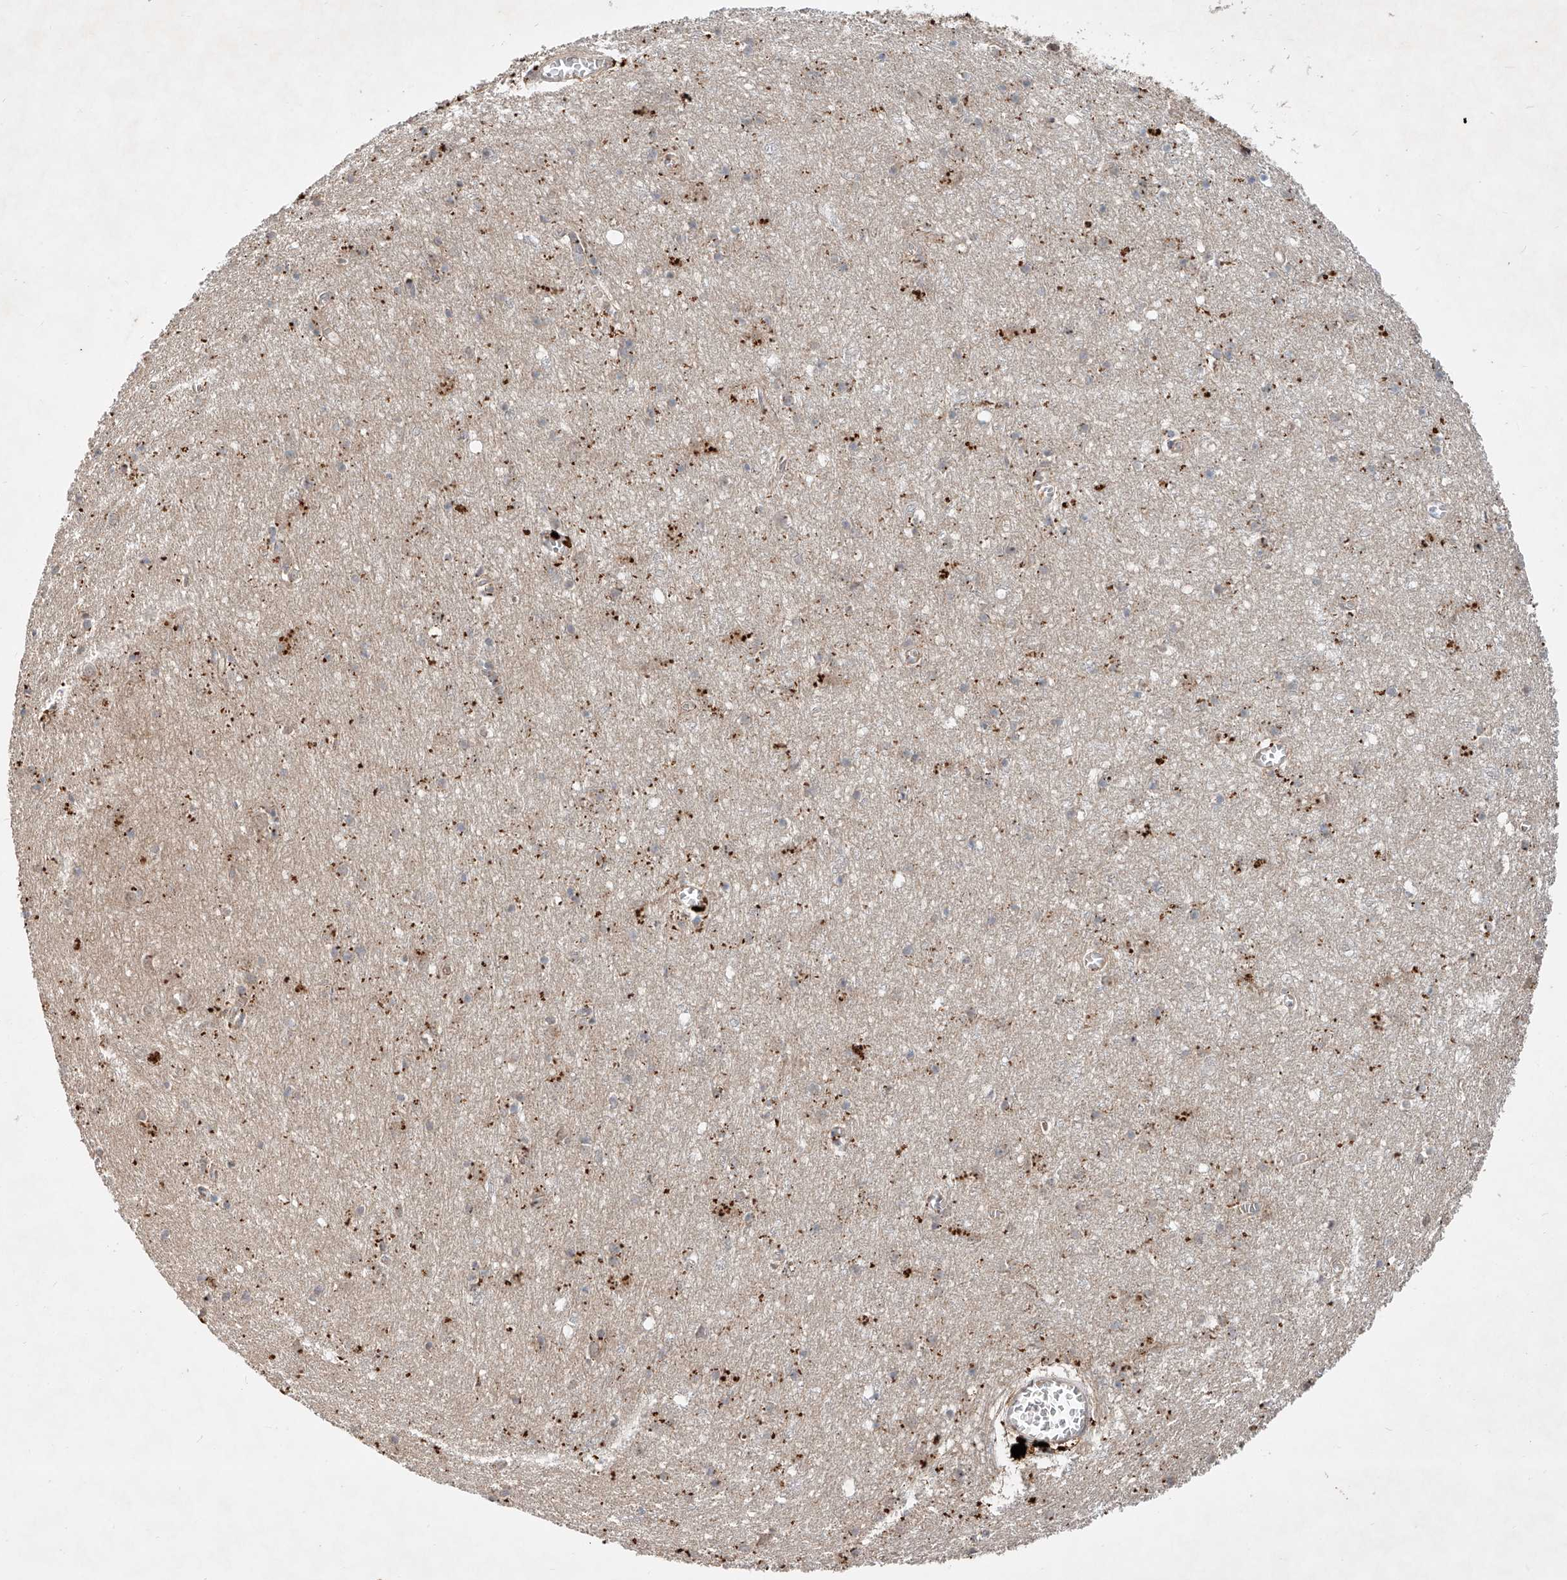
{"staining": {"intensity": "weak", "quantity": "25%-75%", "location": "cytoplasmic/membranous"}, "tissue": "cerebral cortex", "cell_type": "Endothelial cells", "image_type": "normal", "snomed": [{"axis": "morphology", "description": "Normal tissue, NOS"}, {"axis": "topography", "description": "Cerebral cortex"}], "caption": "High-magnification brightfield microscopy of benign cerebral cortex stained with DAB (3,3'-diaminobenzidine) (brown) and counterstained with hematoxylin (blue). endothelial cells exhibit weak cytoplasmic/membranous positivity is seen in approximately25%-75% of cells. The protein of interest is shown in brown color, while the nuclei are stained blue.", "gene": "IER5", "patient": {"sex": "female", "age": 64}}